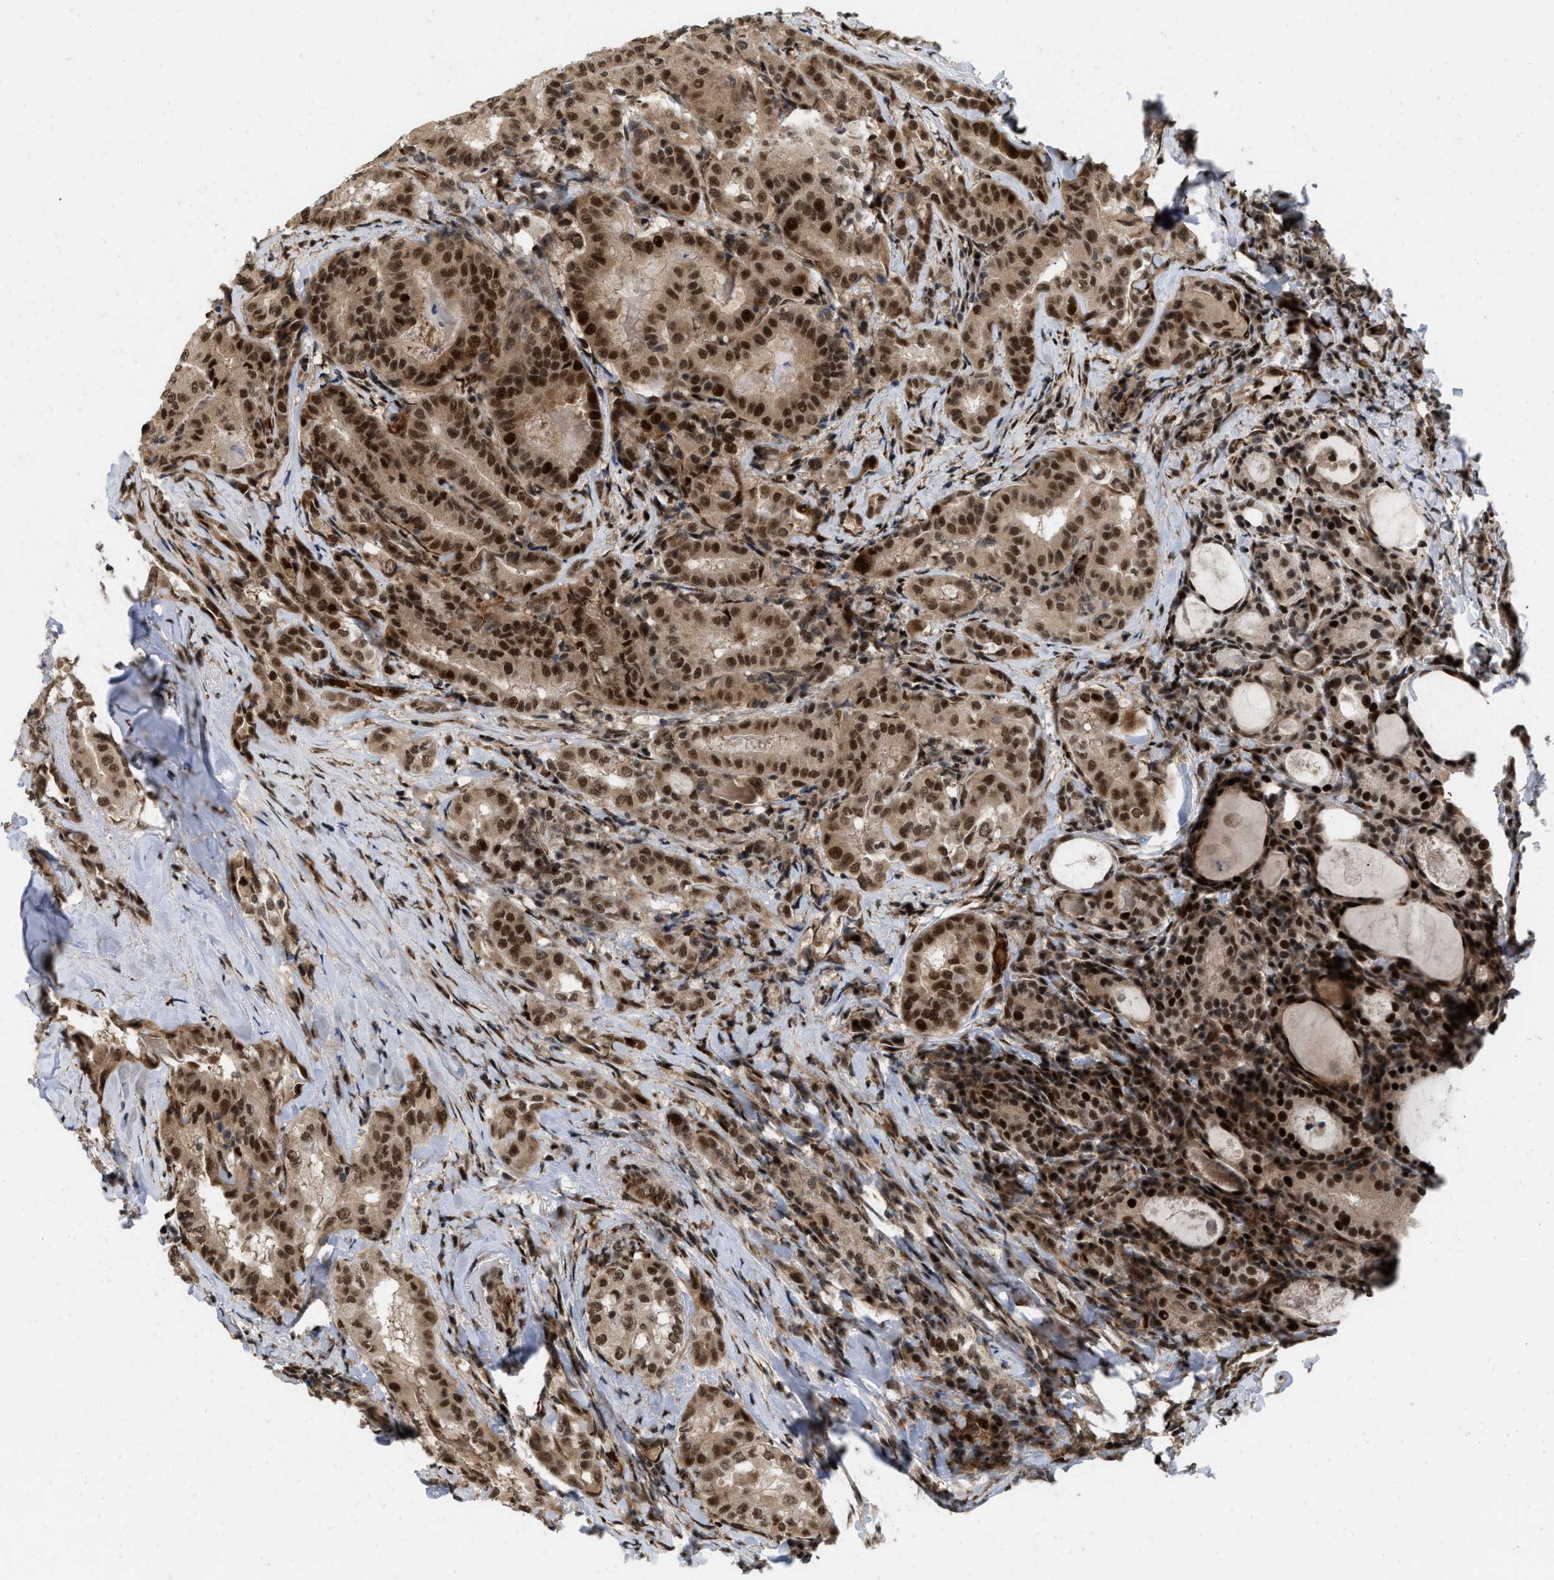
{"staining": {"intensity": "strong", "quantity": ">75%", "location": "cytoplasmic/membranous,nuclear"}, "tissue": "thyroid cancer", "cell_type": "Tumor cells", "image_type": "cancer", "snomed": [{"axis": "morphology", "description": "Papillary adenocarcinoma, NOS"}, {"axis": "topography", "description": "Thyroid gland"}], "caption": "Human papillary adenocarcinoma (thyroid) stained with a protein marker exhibits strong staining in tumor cells.", "gene": "ANKRD11", "patient": {"sex": "female", "age": 42}}